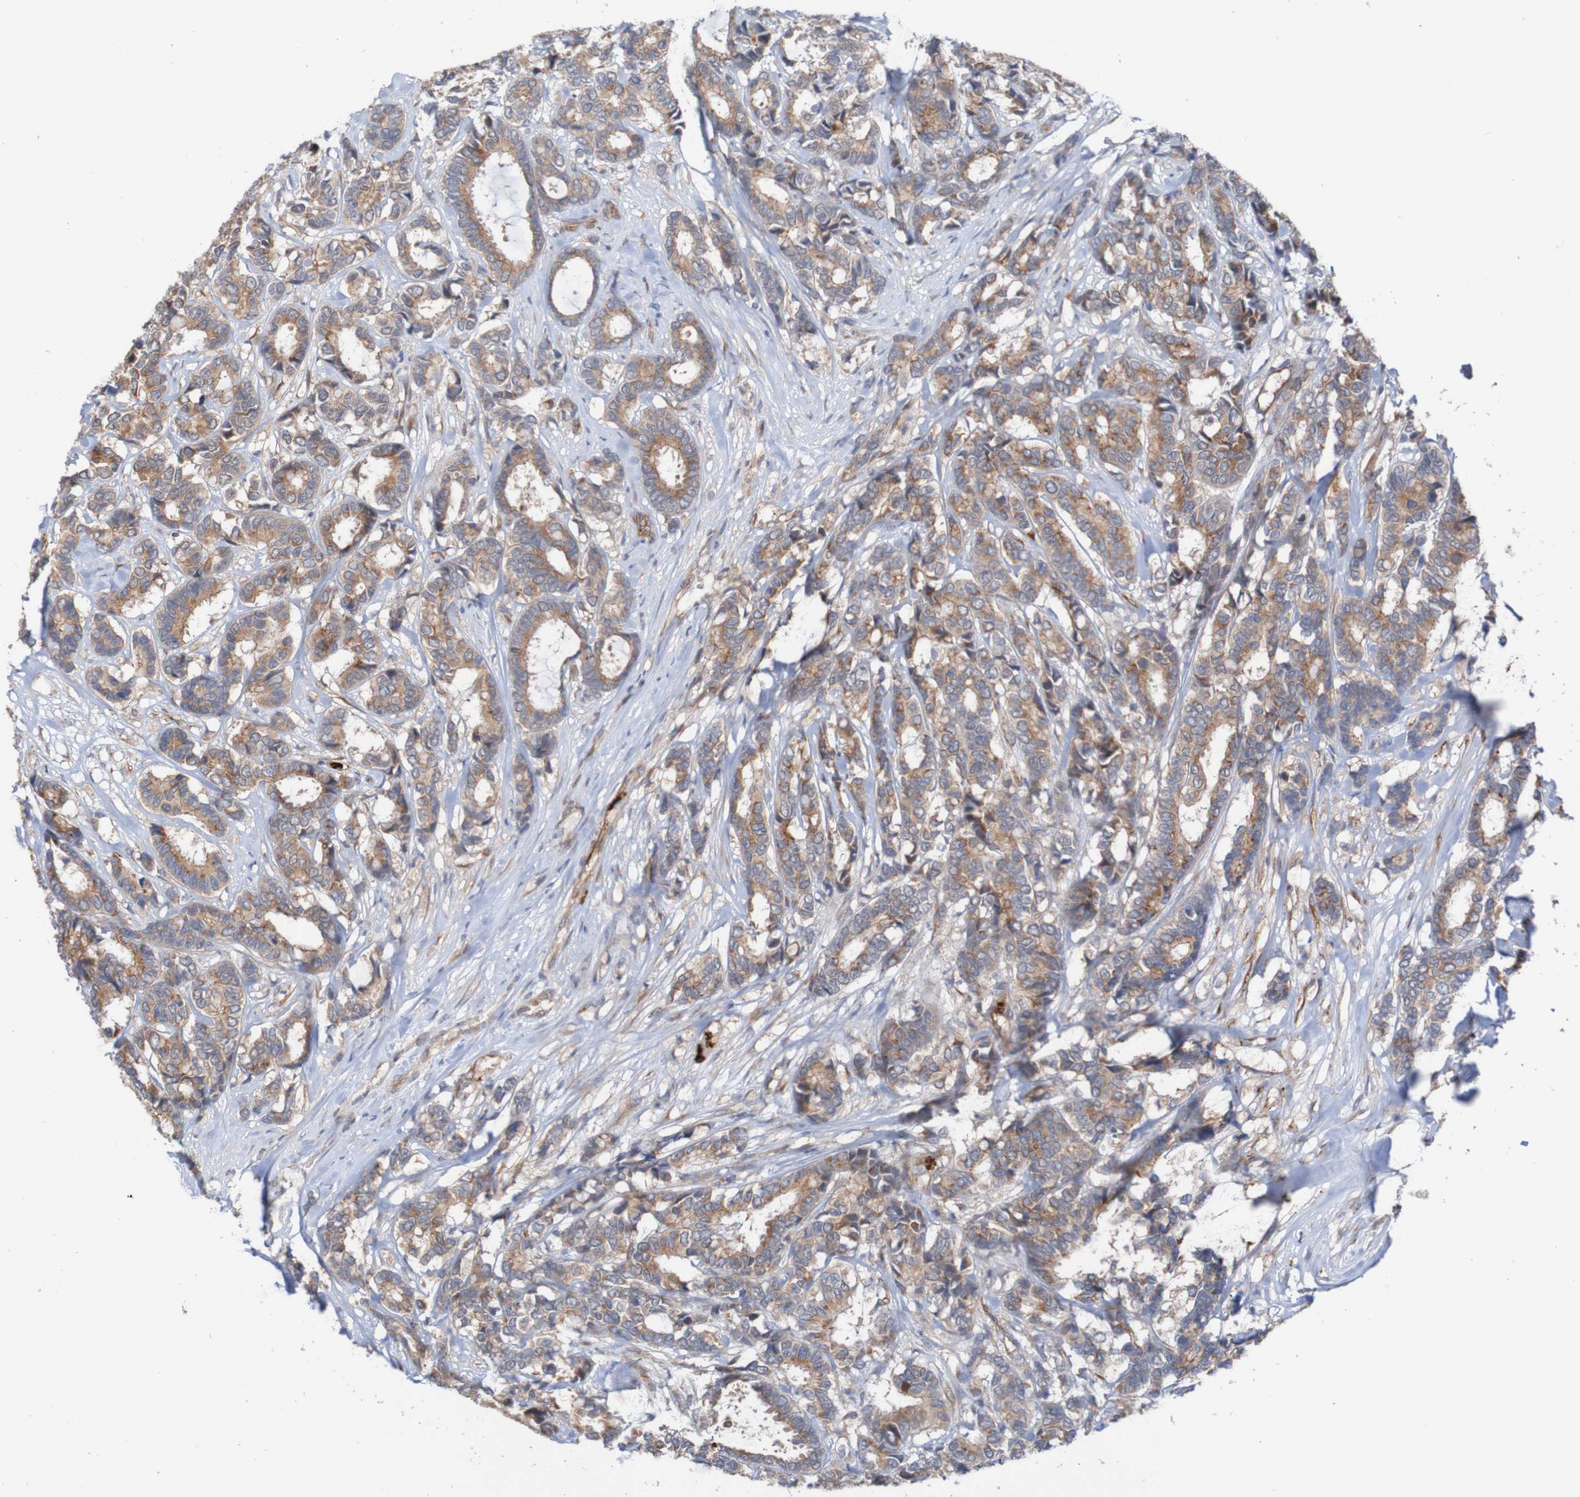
{"staining": {"intensity": "moderate", "quantity": ">75%", "location": "cytoplasmic/membranous"}, "tissue": "breast cancer", "cell_type": "Tumor cells", "image_type": "cancer", "snomed": [{"axis": "morphology", "description": "Duct carcinoma"}, {"axis": "topography", "description": "Breast"}], "caption": "This image shows immunohistochemistry (IHC) staining of human breast cancer, with medium moderate cytoplasmic/membranous staining in about >75% of tumor cells.", "gene": "ST8SIA6", "patient": {"sex": "female", "age": 87}}